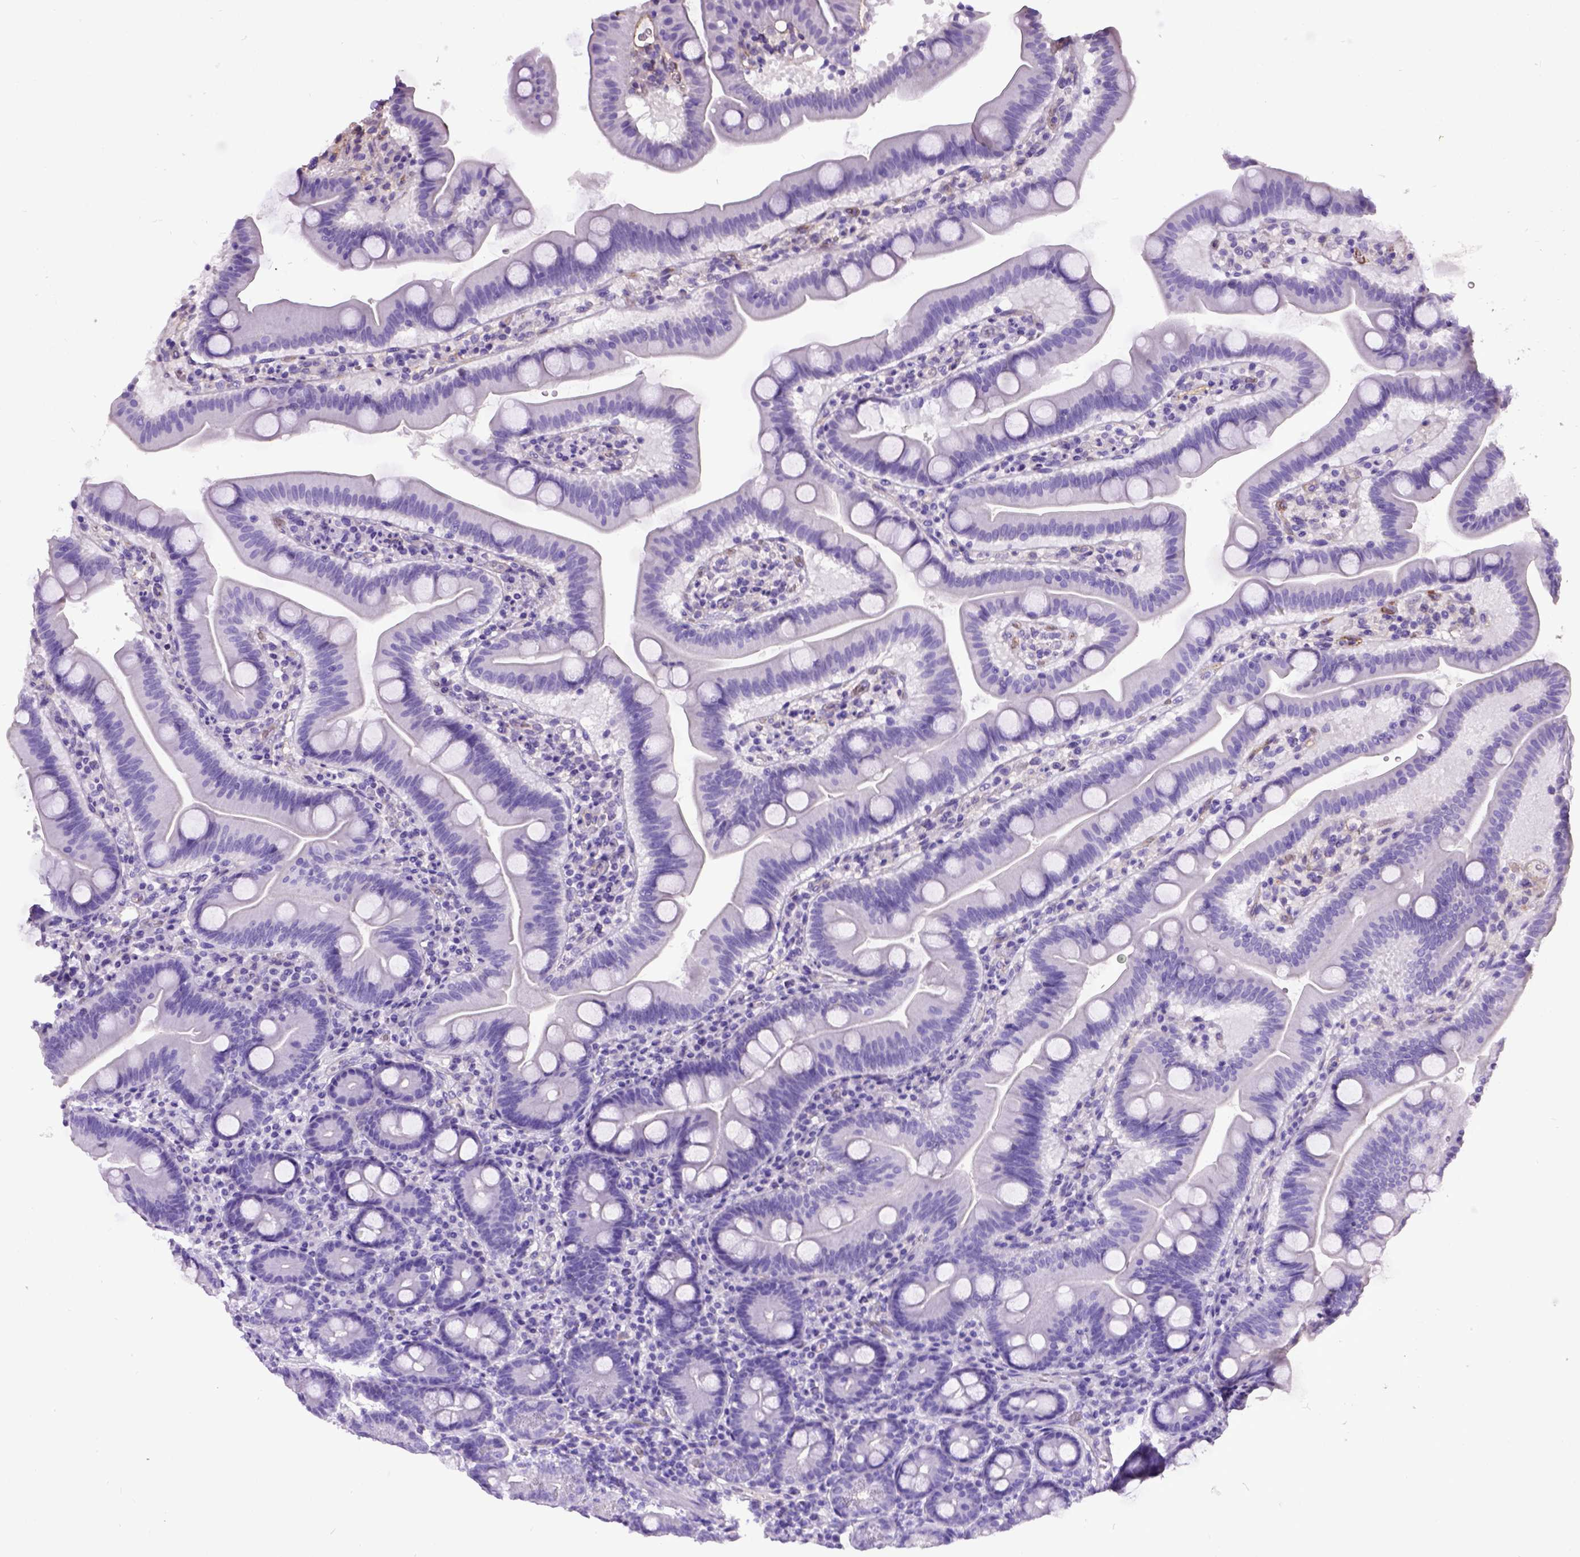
{"staining": {"intensity": "negative", "quantity": "none", "location": "none"}, "tissue": "duodenum", "cell_type": "Glandular cells", "image_type": "normal", "snomed": [{"axis": "morphology", "description": "Normal tissue, NOS"}, {"axis": "topography", "description": "Duodenum"}], "caption": "Immunohistochemical staining of benign duodenum displays no significant staining in glandular cells. (DAB immunohistochemistry (IHC), high magnification).", "gene": "ENG", "patient": {"sex": "male", "age": 59}}